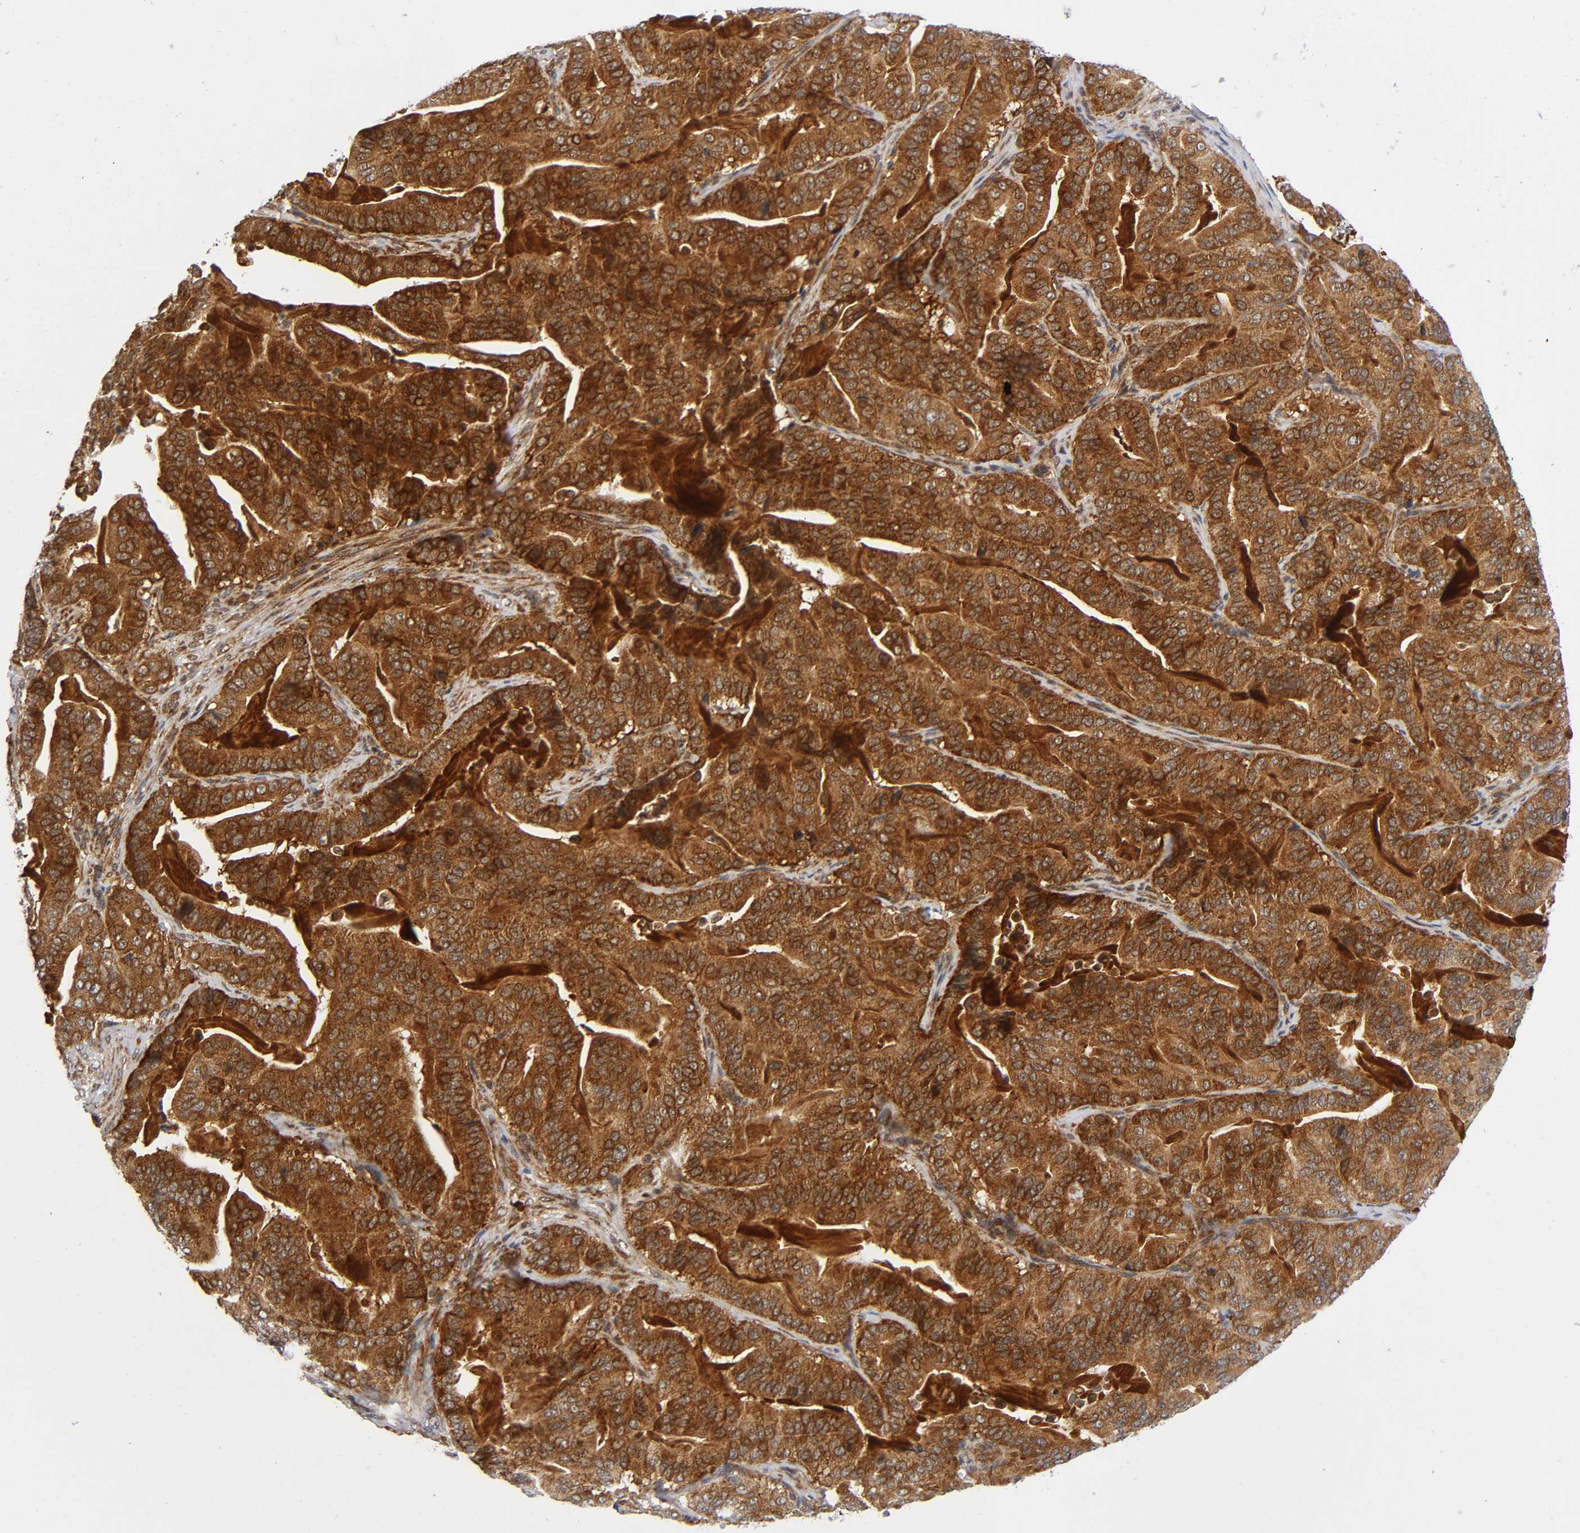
{"staining": {"intensity": "strong", "quantity": ">75%", "location": "cytoplasmic/membranous"}, "tissue": "pancreatic cancer", "cell_type": "Tumor cells", "image_type": "cancer", "snomed": [{"axis": "morphology", "description": "Adenocarcinoma, NOS"}, {"axis": "topography", "description": "Pancreas"}], "caption": "Tumor cells display high levels of strong cytoplasmic/membranous positivity in about >75% of cells in human pancreatic cancer. (DAB = brown stain, brightfield microscopy at high magnification).", "gene": "EIF5", "patient": {"sex": "male", "age": 63}}